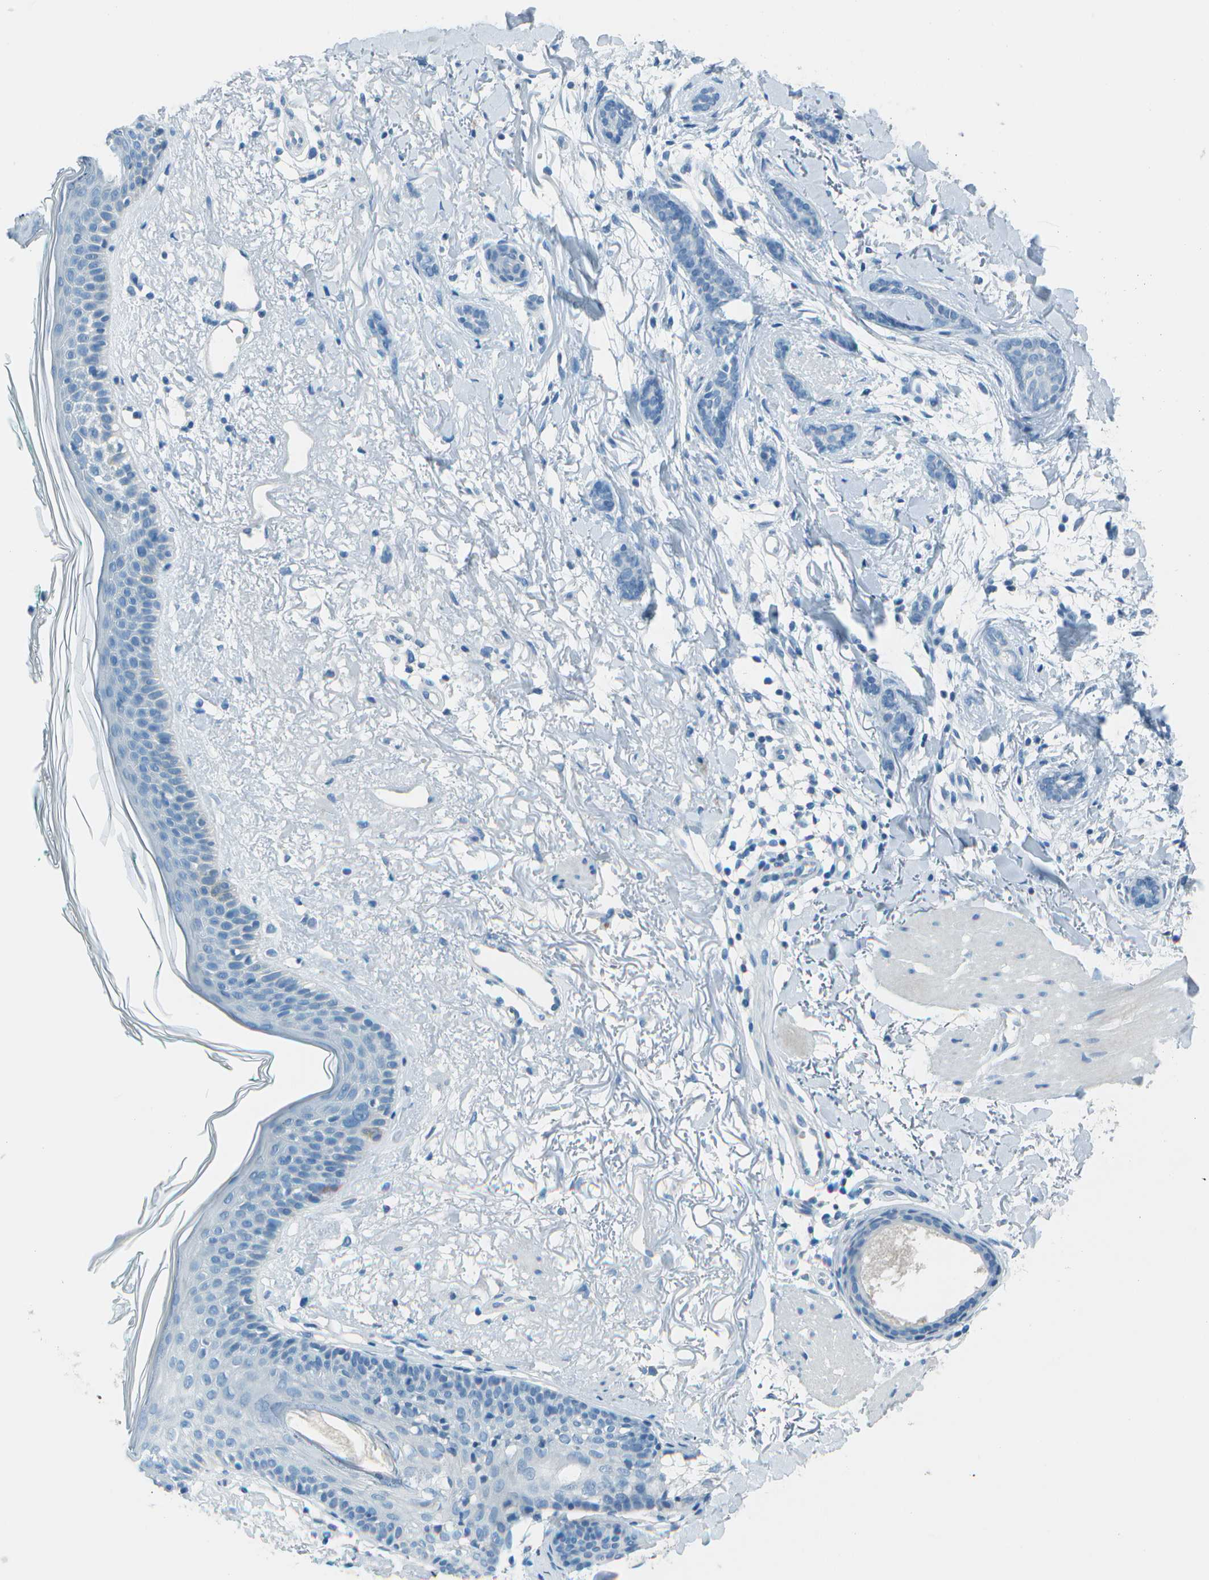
{"staining": {"intensity": "negative", "quantity": "none", "location": "none"}, "tissue": "skin cancer", "cell_type": "Tumor cells", "image_type": "cancer", "snomed": [{"axis": "morphology", "description": "Basal cell carcinoma"}, {"axis": "morphology", "description": "Adnexal tumor, benign"}, {"axis": "topography", "description": "Skin"}], "caption": "Immunohistochemistry of human benign adnexal tumor (skin) reveals no staining in tumor cells.", "gene": "FGF1", "patient": {"sex": "female", "age": 42}}